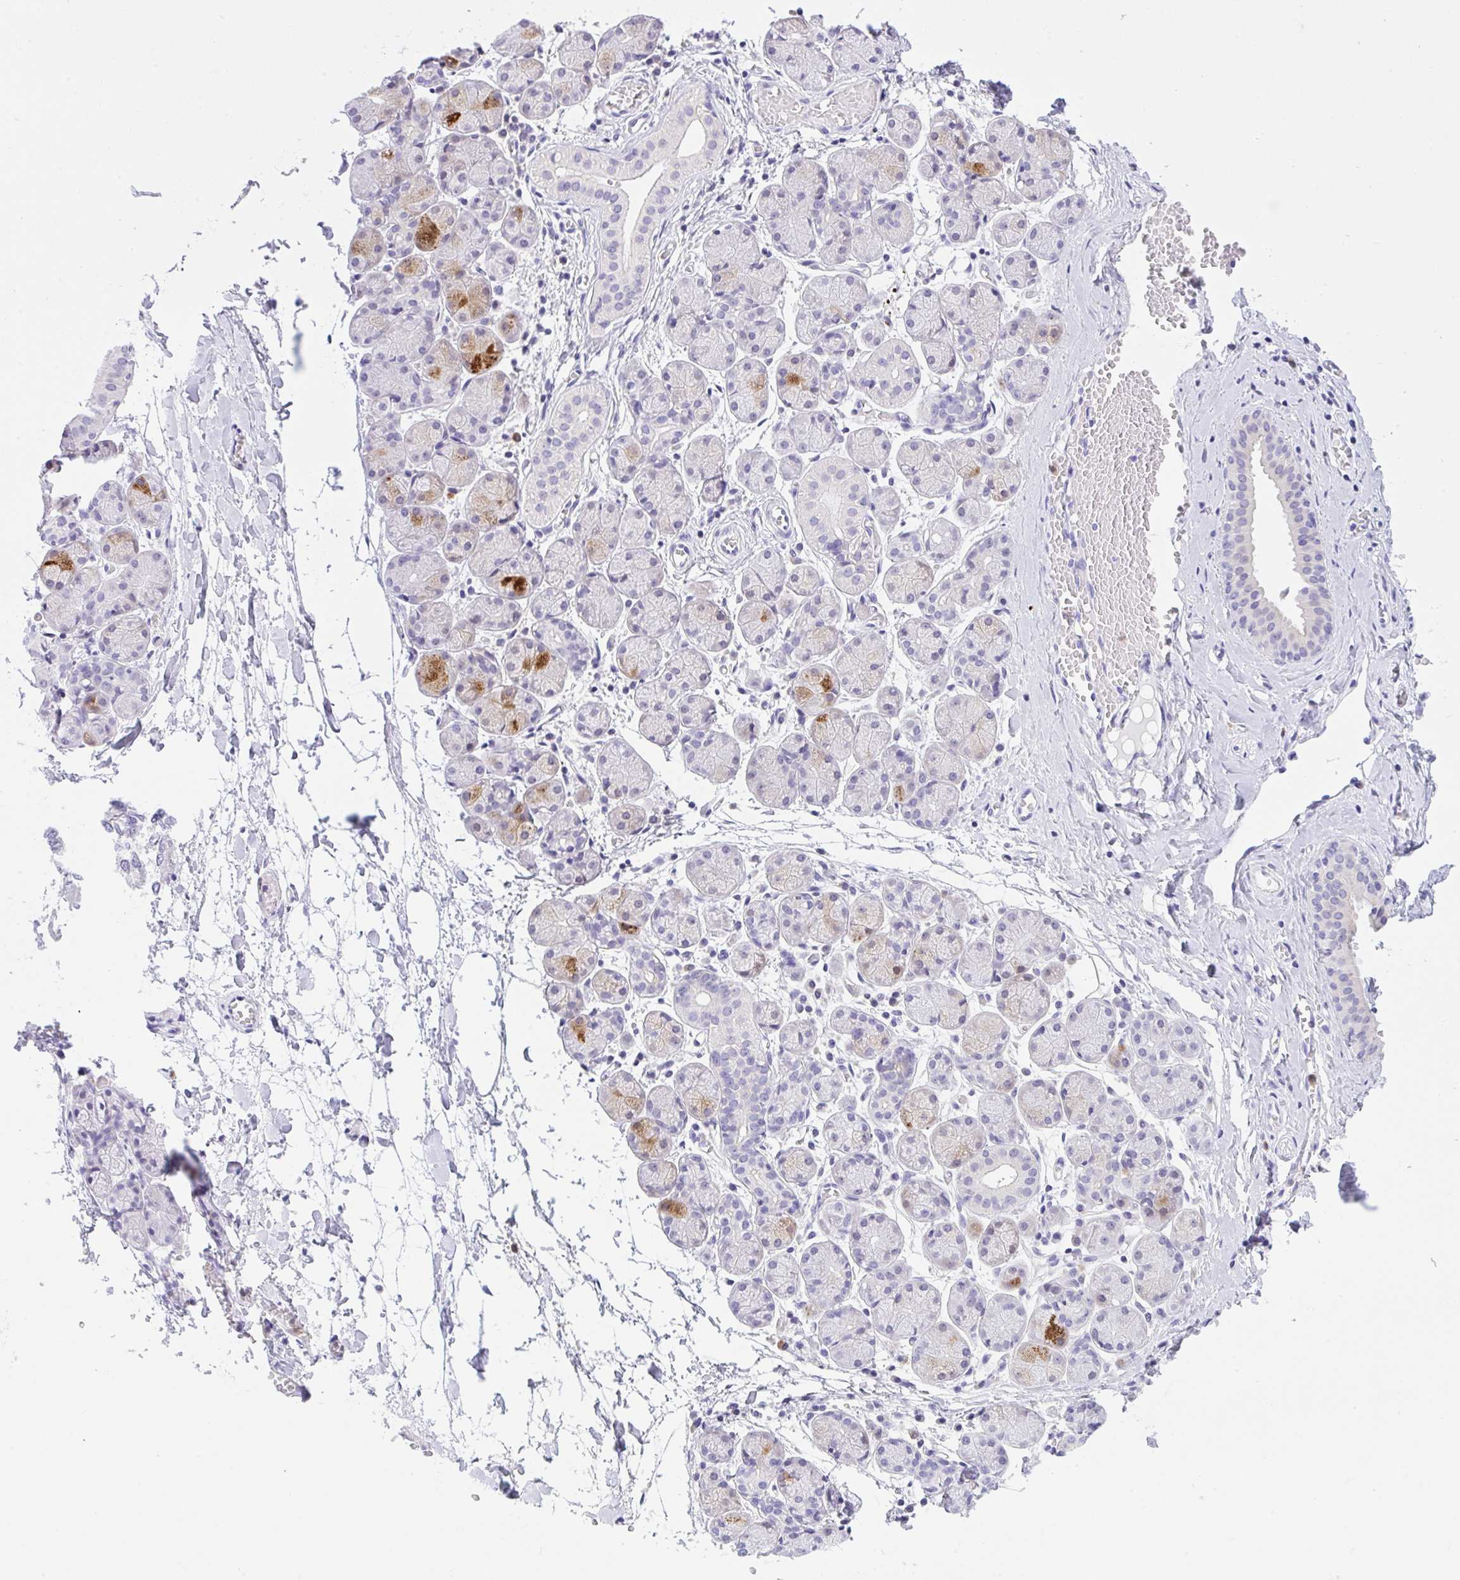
{"staining": {"intensity": "moderate", "quantity": "<25%", "location": "cytoplasmic/membranous"}, "tissue": "salivary gland", "cell_type": "Glandular cells", "image_type": "normal", "snomed": [{"axis": "morphology", "description": "Normal tissue, NOS"}, {"axis": "topography", "description": "Salivary gland"}], "caption": "A histopathology image showing moderate cytoplasmic/membranous expression in about <25% of glandular cells in normal salivary gland, as visualized by brown immunohistochemical staining.", "gene": "NCF1", "patient": {"sex": "female", "age": 24}}